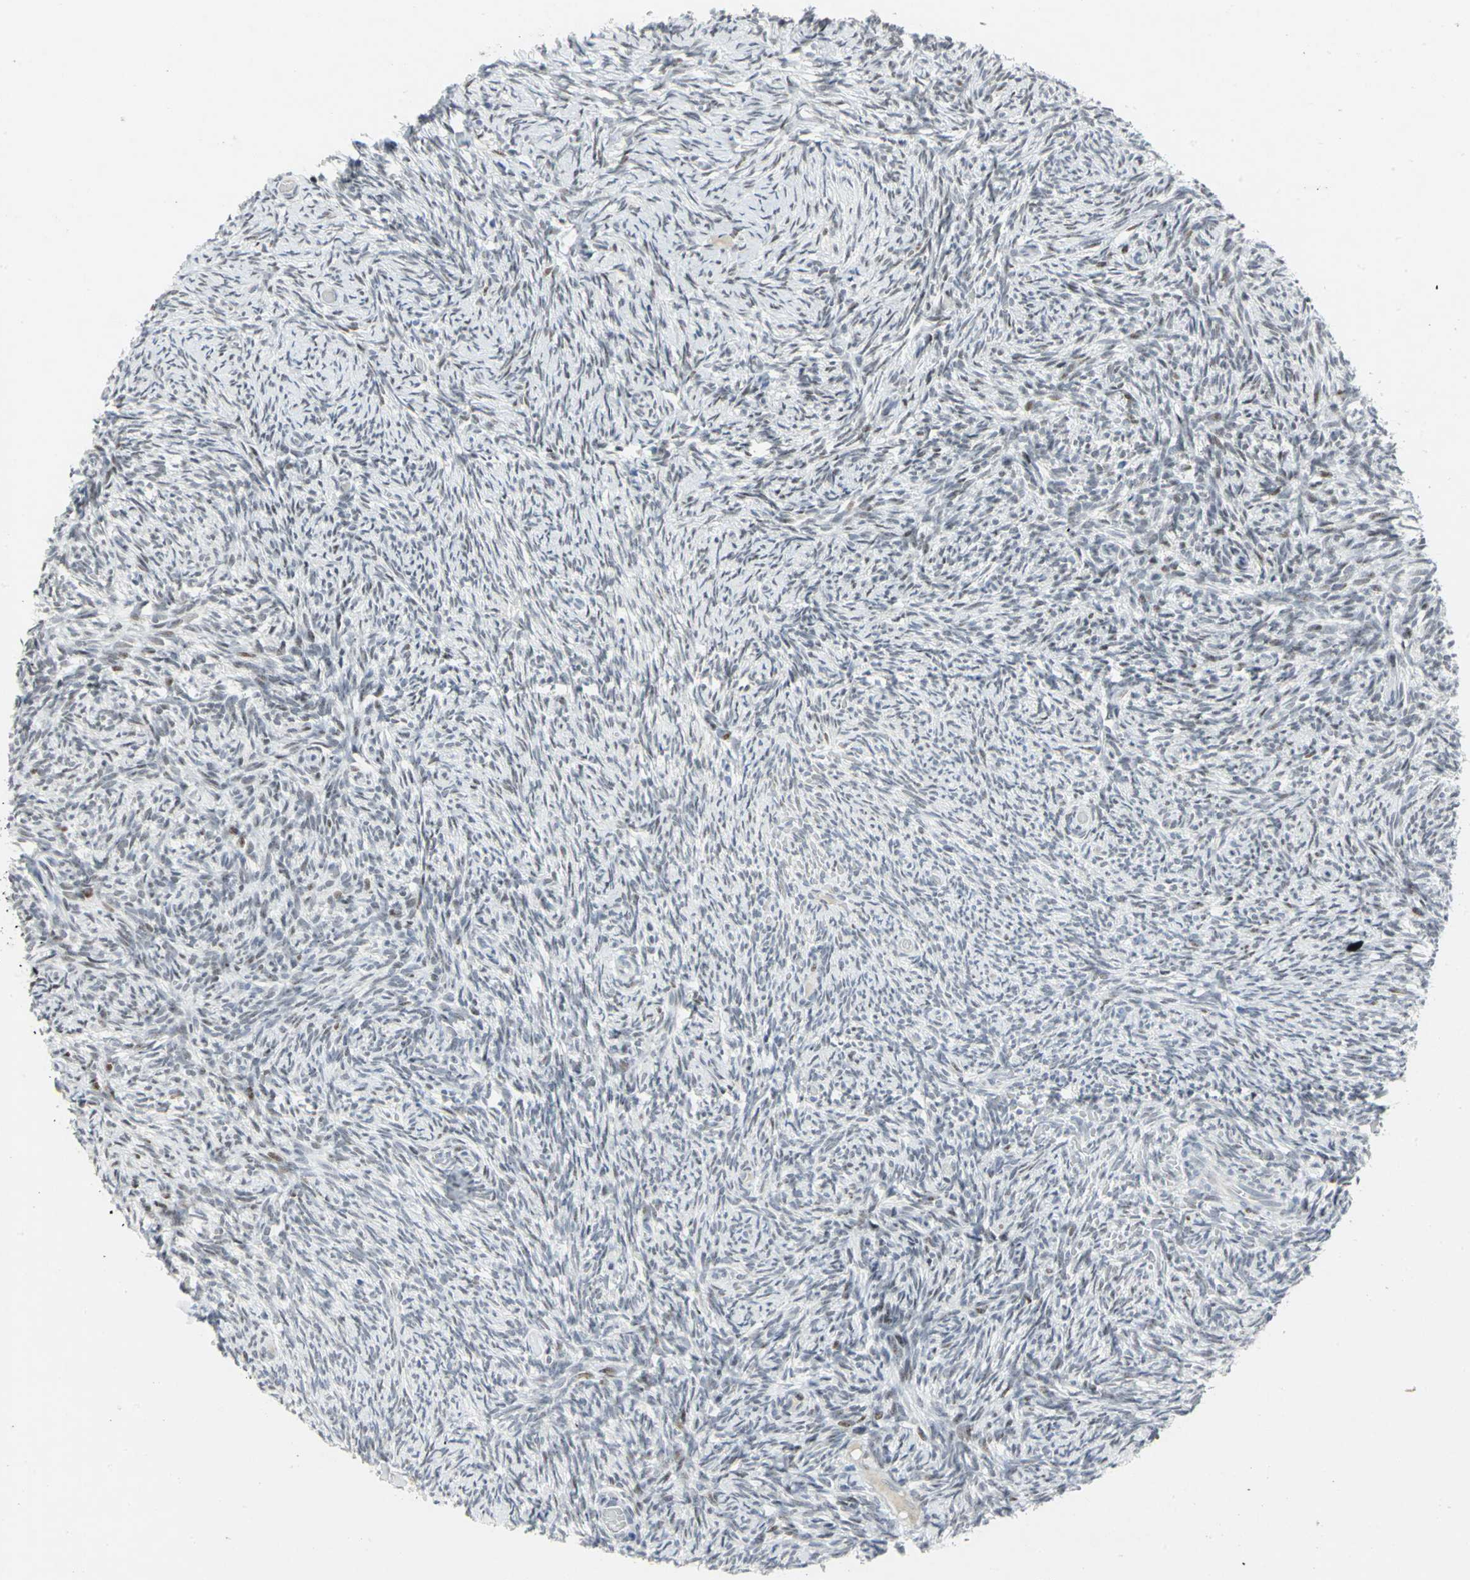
{"staining": {"intensity": "weak", "quantity": "<25%", "location": "nuclear"}, "tissue": "ovary", "cell_type": "Ovarian stroma cells", "image_type": "normal", "snomed": [{"axis": "morphology", "description": "Normal tissue, NOS"}, {"axis": "topography", "description": "Ovary"}], "caption": "DAB immunohistochemical staining of unremarkable ovary exhibits no significant expression in ovarian stroma cells.", "gene": "RPA1", "patient": {"sex": "female", "age": 60}}